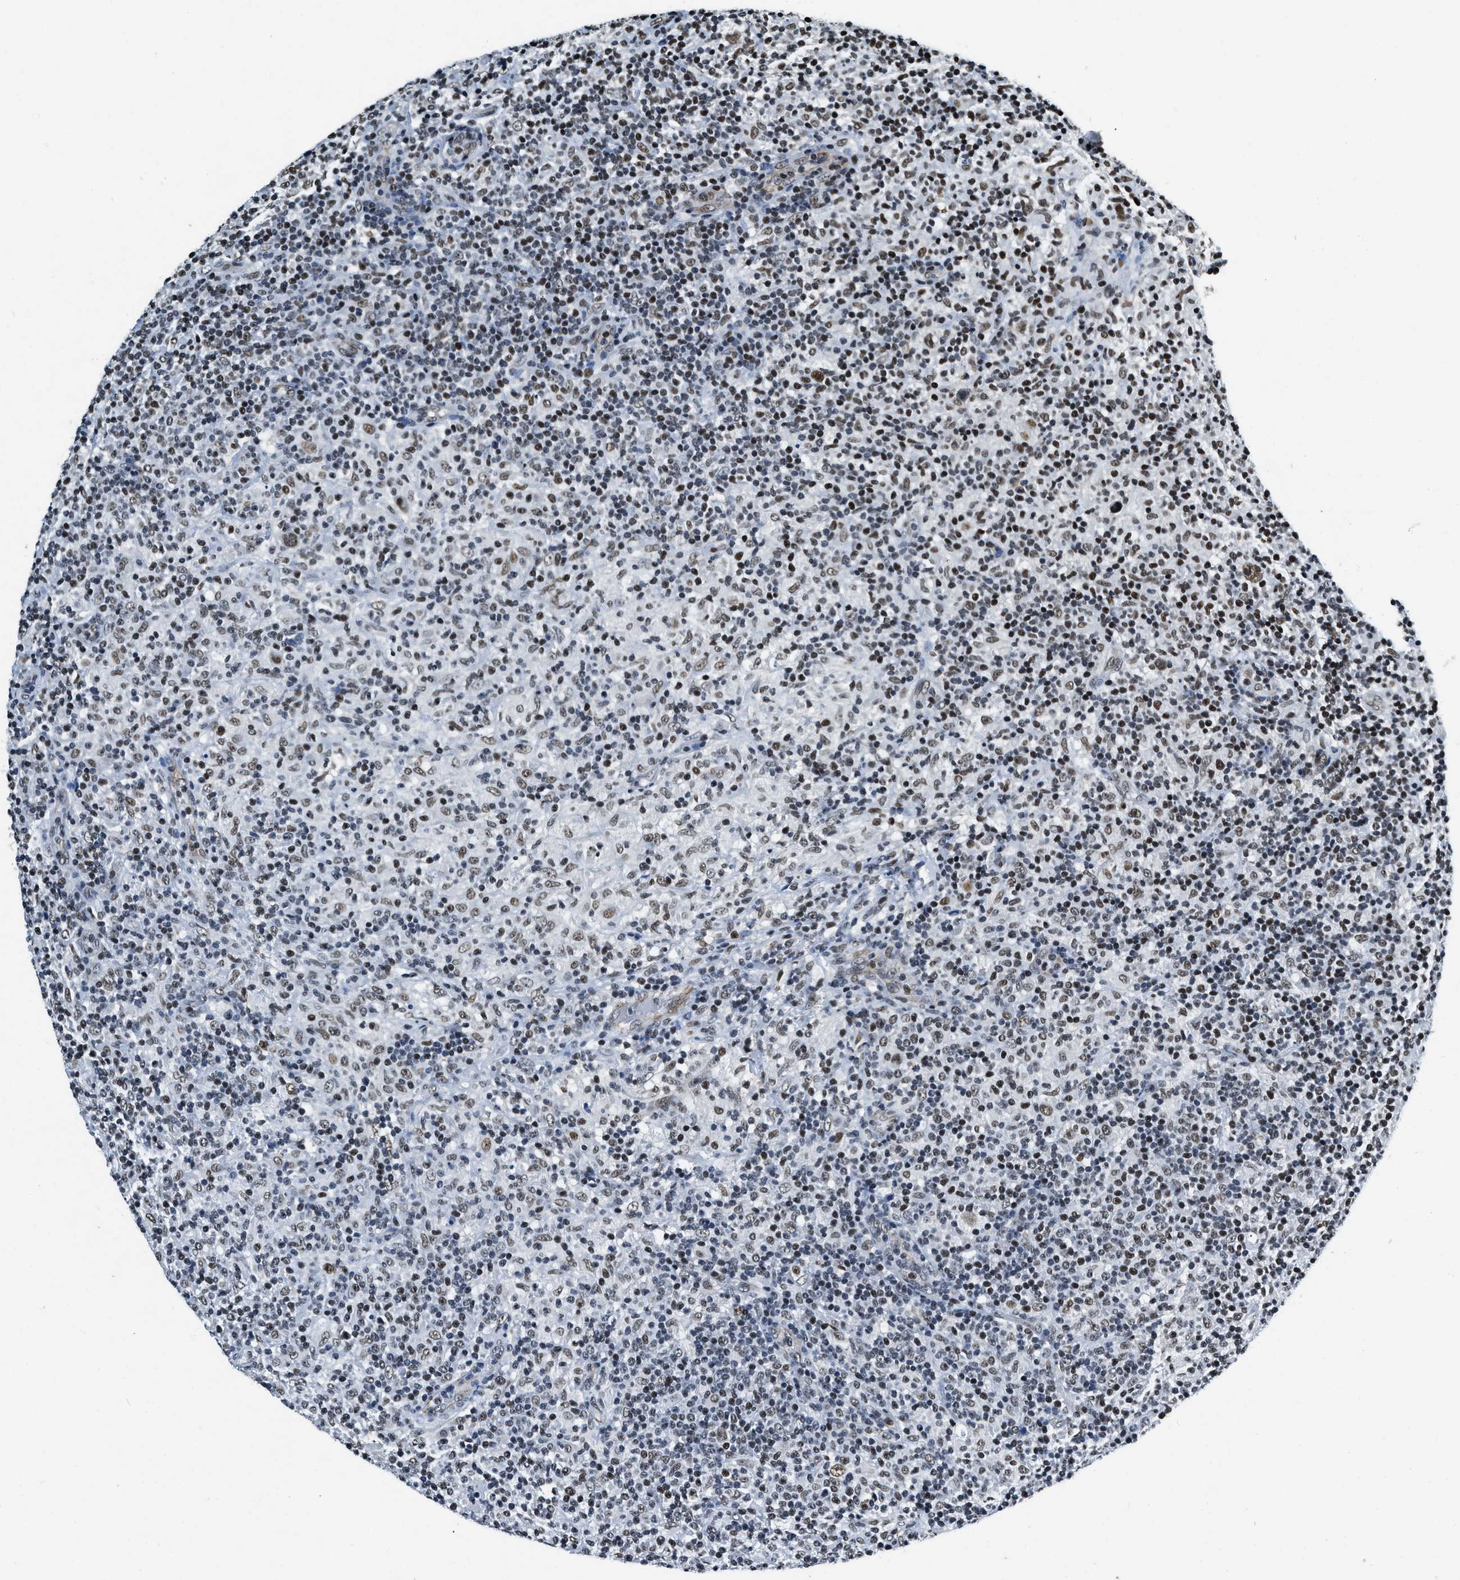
{"staining": {"intensity": "weak", "quantity": ">75%", "location": "nuclear"}, "tissue": "lymphoma", "cell_type": "Tumor cells", "image_type": "cancer", "snomed": [{"axis": "morphology", "description": "Hodgkin's disease, NOS"}, {"axis": "topography", "description": "Lymph node"}], "caption": "Weak nuclear expression for a protein is present in about >75% of tumor cells of Hodgkin's disease using IHC.", "gene": "CCNE1", "patient": {"sex": "male", "age": 70}}